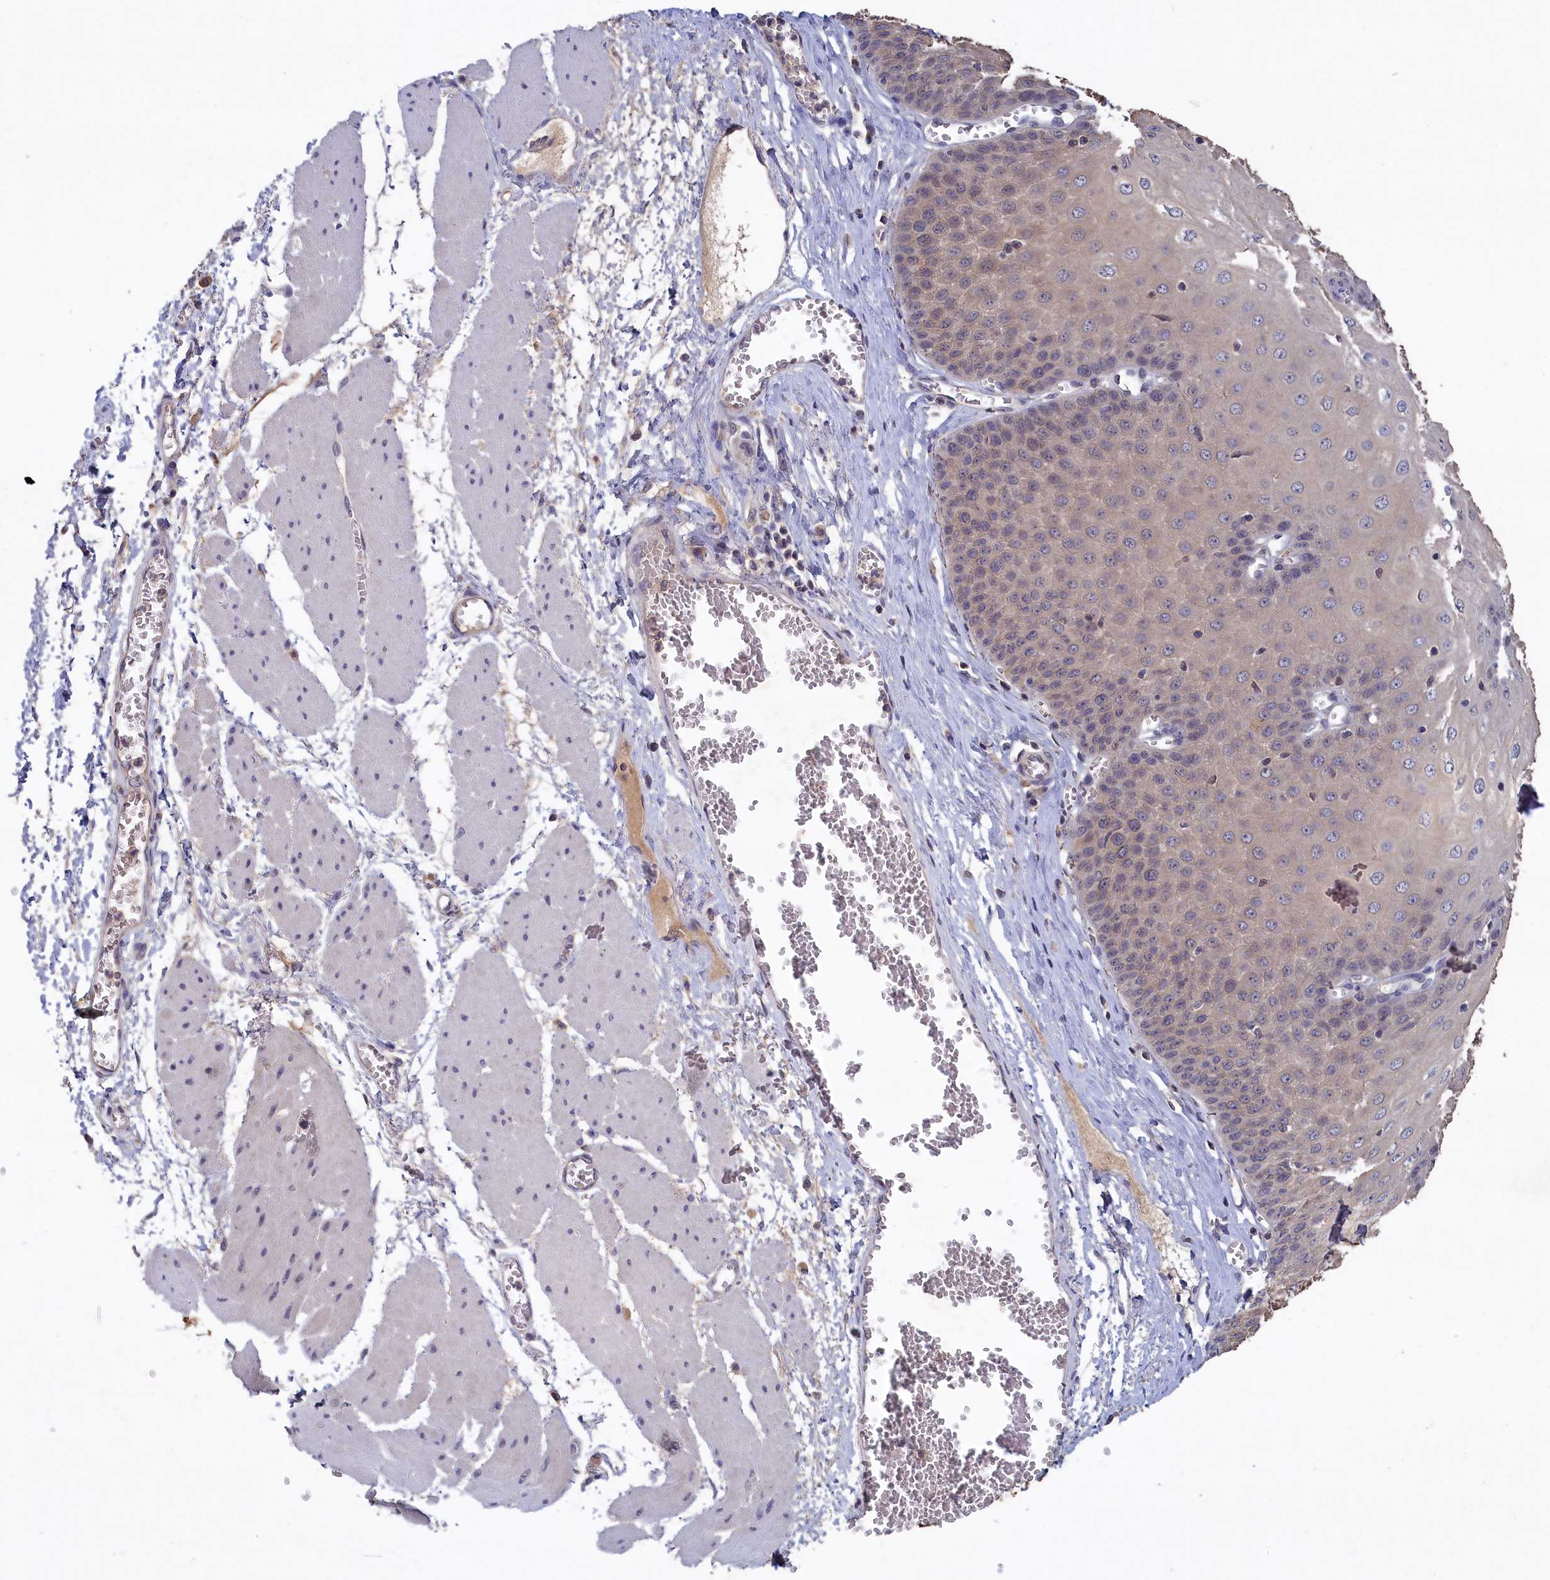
{"staining": {"intensity": "negative", "quantity": "none", "location": "none"}, "tissue": "esophagus", "cell_type": "Squamous epithelial cells", "image_type": "normal", "snomed": [{"axis": "morphology", "description": "Normal tissue, NOS"}, {"axis": "topography", "description": "Esophagus"}], "caption": "Squamous epithelial cells are negative for brown protein staining in unremarkable esophagus. (DAB (3,3'-diaminobenzidine) immunohistochemistry (IHC) with hematoxylin counter stain).", "gene": "CELF5", "patient": {"sex": "male", "age": 60}}